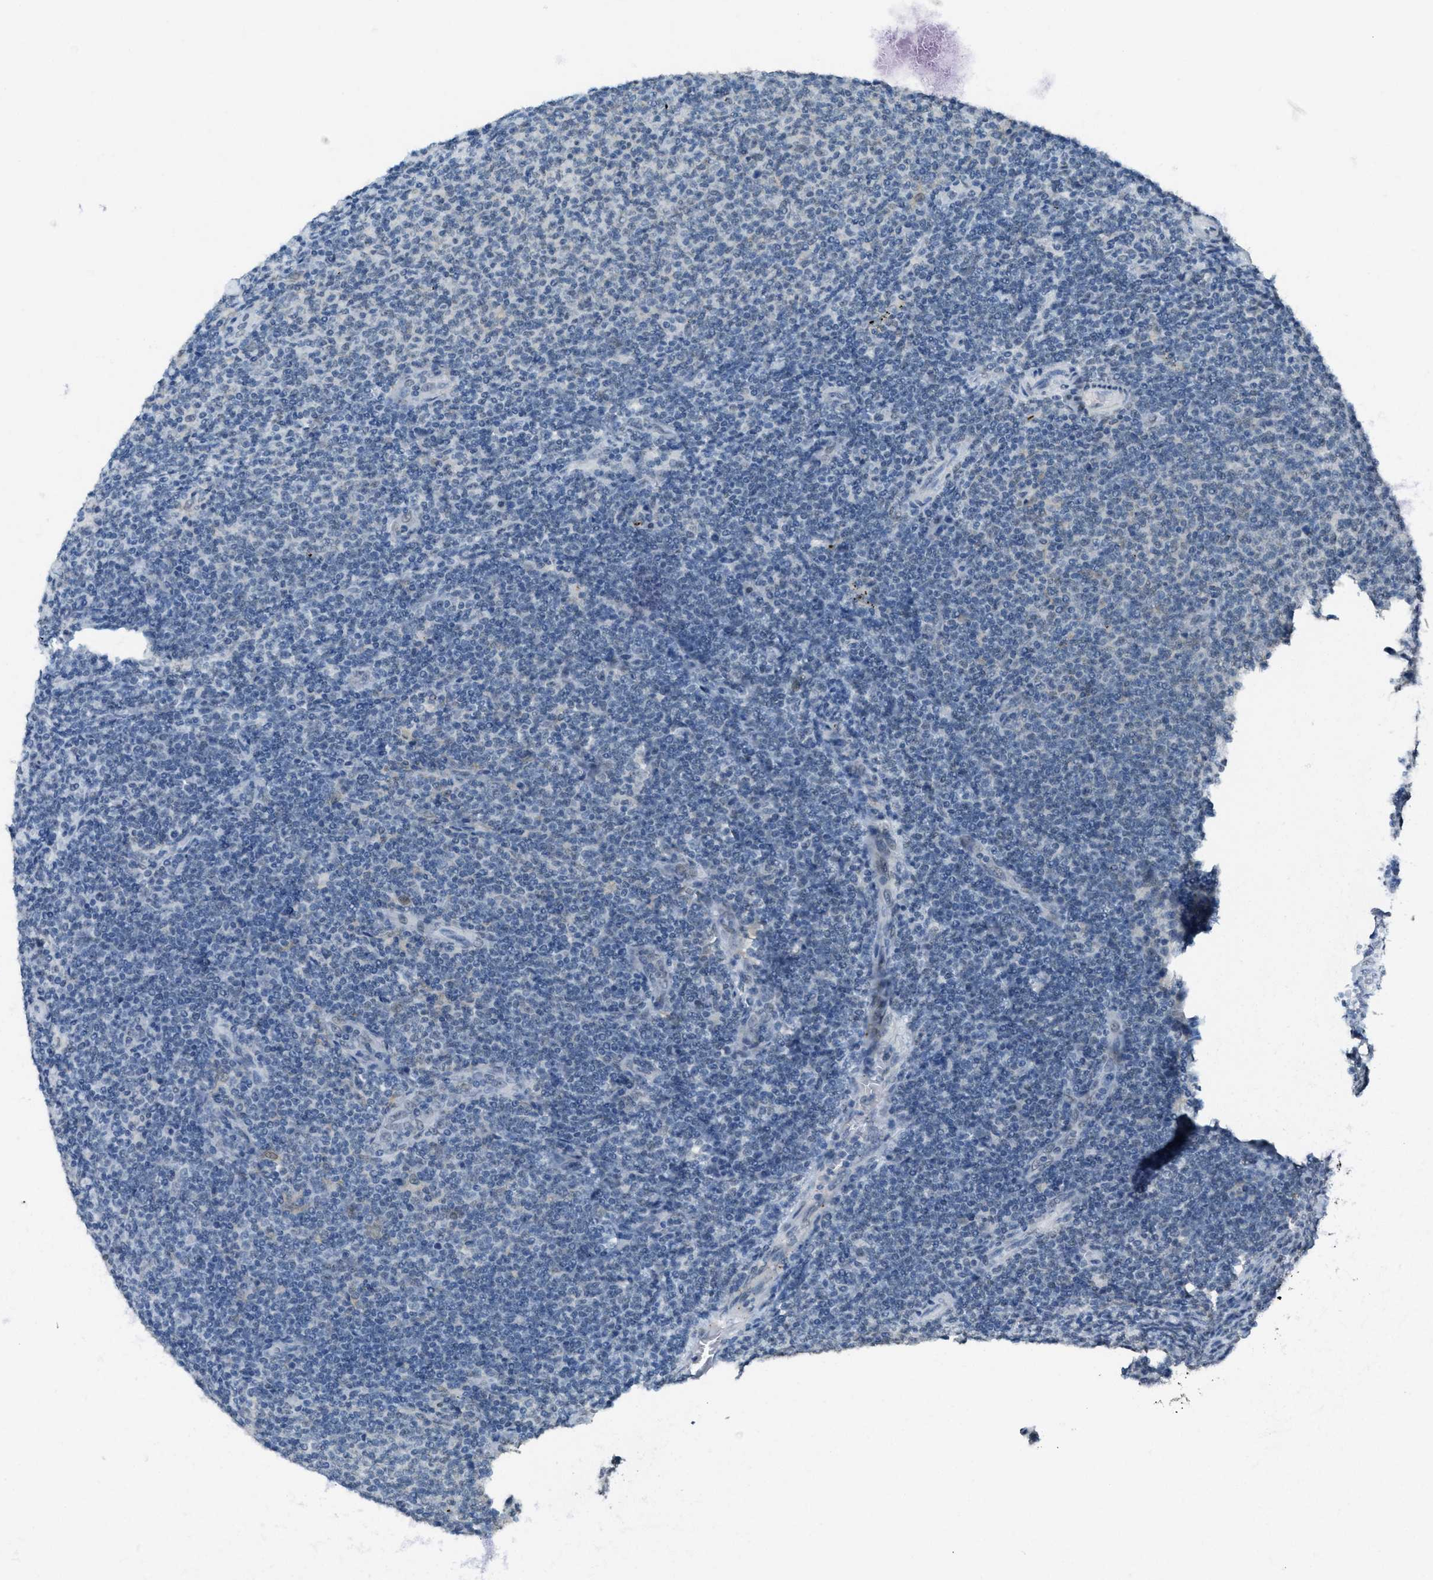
{"staining": {"intensity": "negative", "quantity": "none", "location": "none"}, "tissue": "lymphoma", "cell_type": "Tumor cells", "image_type": "cancer", "snomed": [{"axis": "morphology", "description": "Malignant lymphoma, non-Hodgkin's type, Low grade"}, {"axis": "topography", "description": "Lymph node"}], "caption": "The IHC micrograph has no significant positivity in tumor cells of lymphoma tissue.", "gene": "TTC13", "patient": {"sex": "male", "age": 66}}